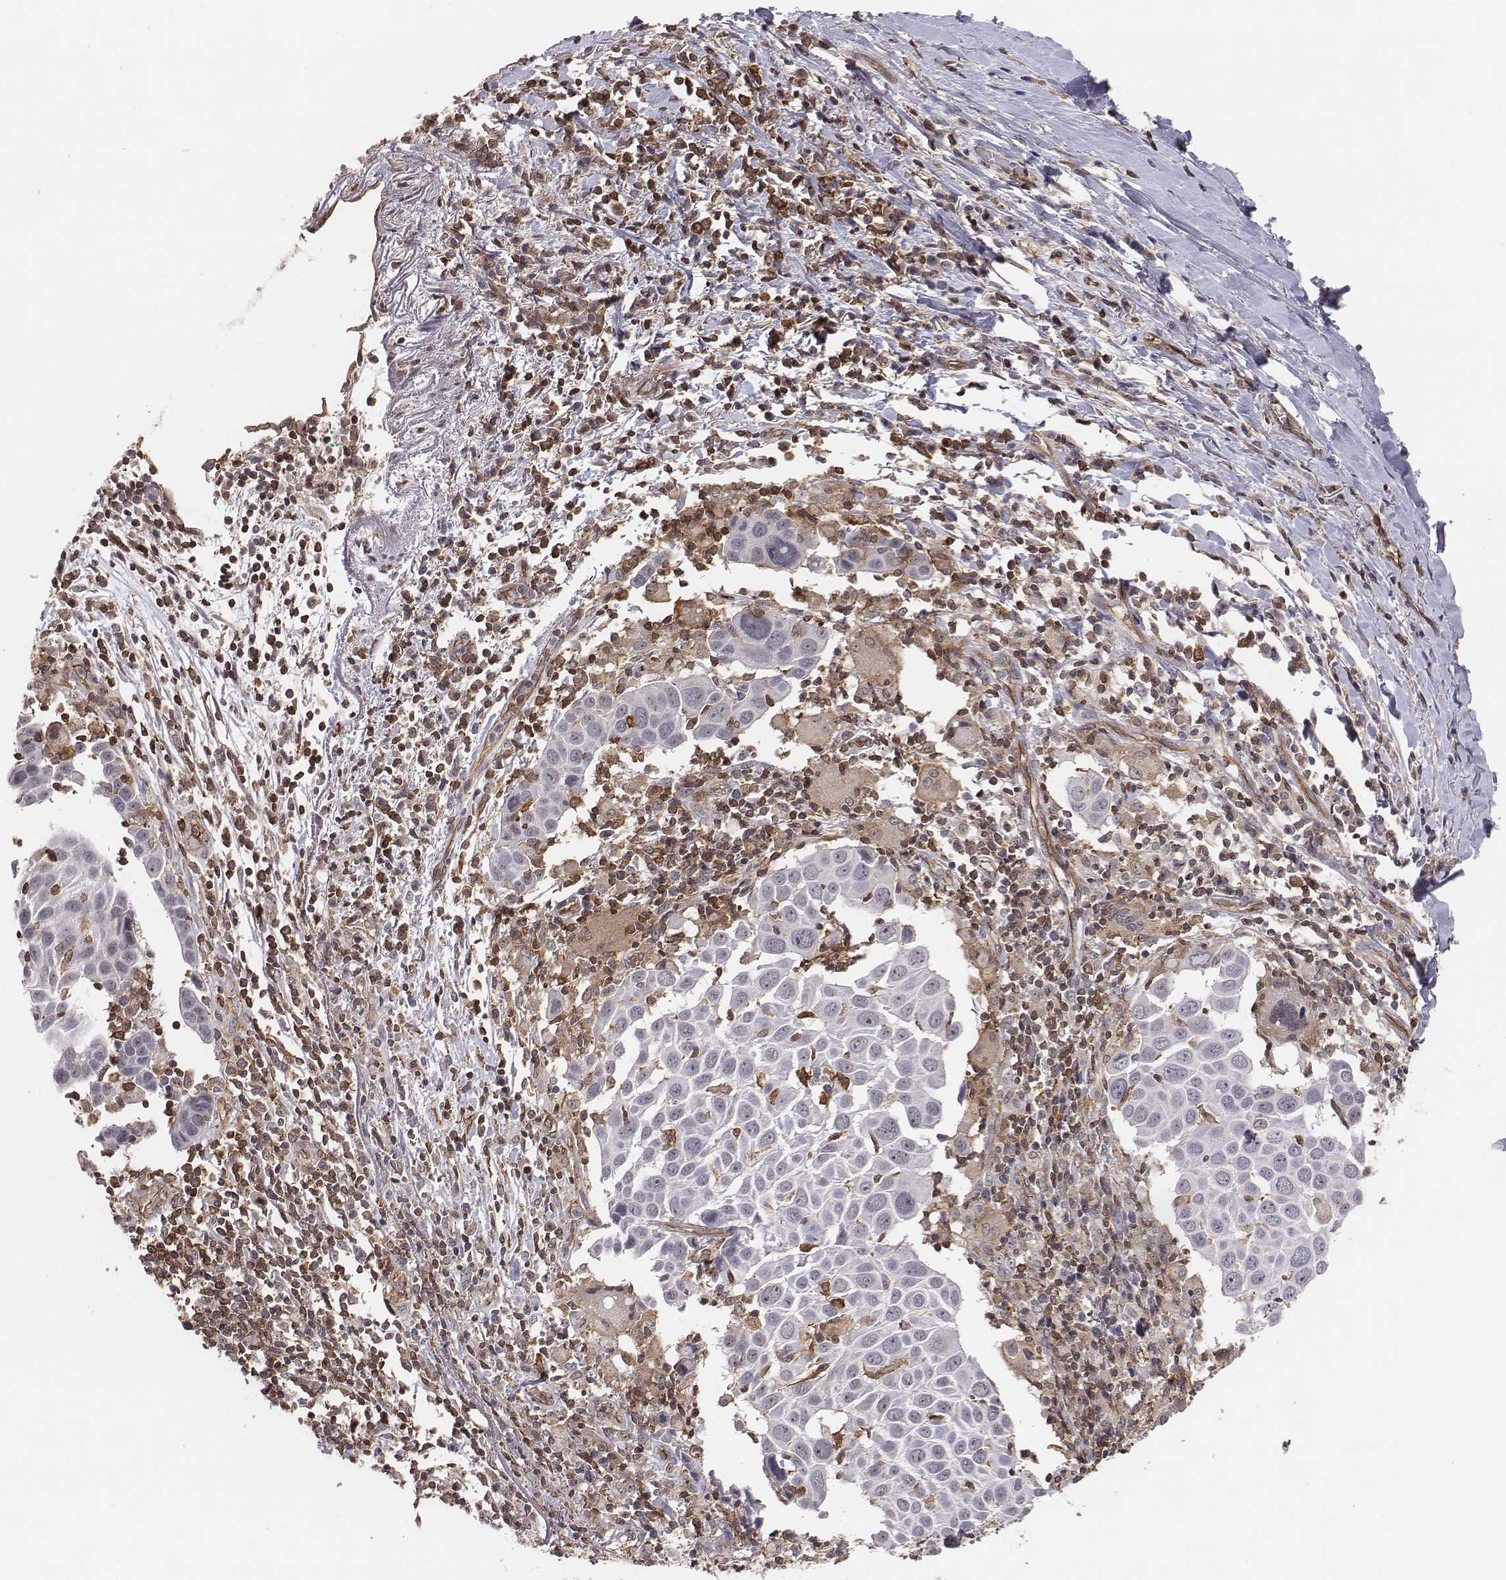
{"staining": {"intensity": "negative", "quantity": "none", "location": "none"}, "tissue": "lung cancer", "cell_type": "Tumor cells", "image_type": "cancer", "snomed": [{"axis": "morphology", "description": "Squamous cell carcinoma, NOS"}, {"axis": "topography", "description": "Lung"}], "caption": "Tumor cells are negative for brown protein staining in lung squamous cell carcinoma. (Stains: DAB immunohistochemistry with hematoxylin counter stain, Microscopy: brightfield microscopy at high magnification).", "gene": "PTPRG", "patient": {"sex": "male", "age": 57}}